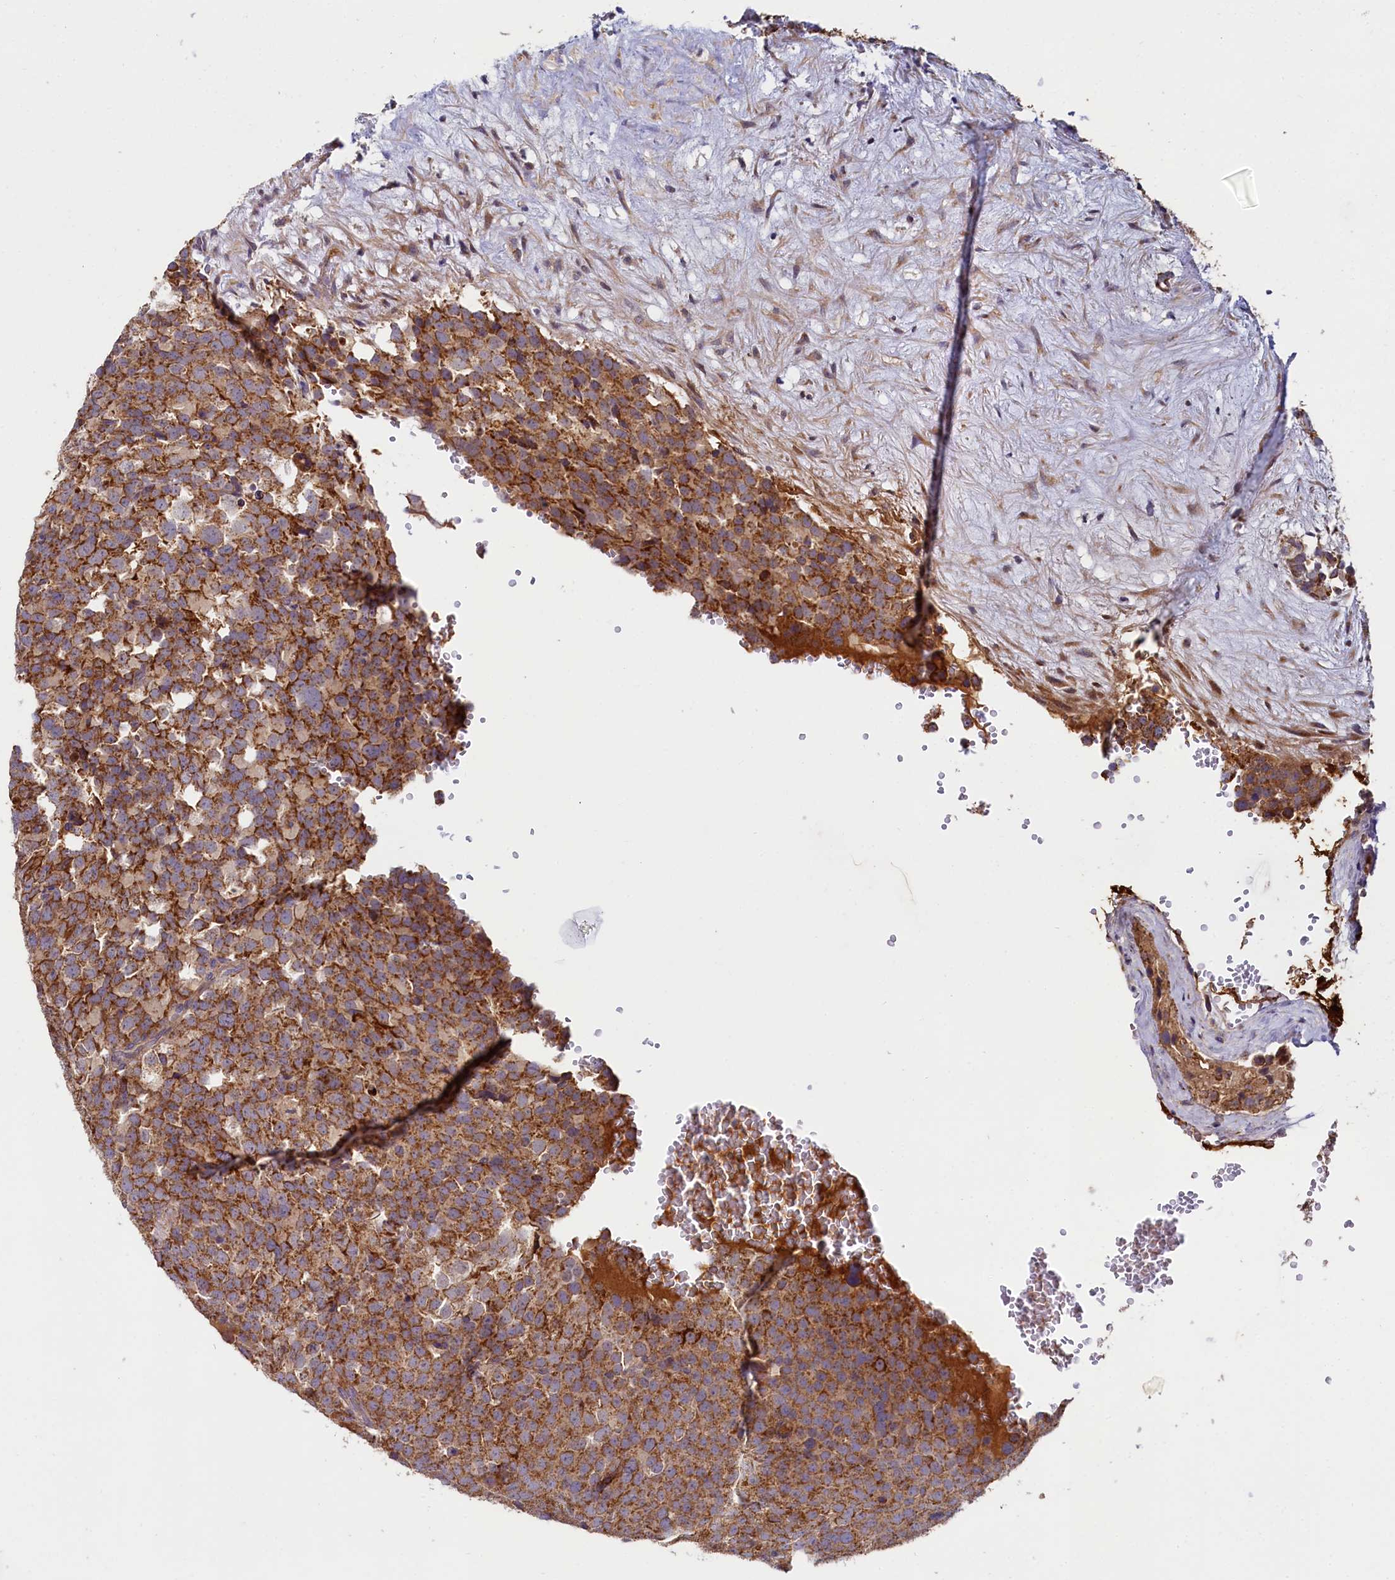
{"staining": {"intensity": "strong", "quantity": ">75%", "location": "cytoplasmic/membranous"}, "tissue": "testis cancer", "cell_type": "Tumor cells", "image_type": "cancer", "snomed": [{"axis": "morphology", "description": "Seminoma, NOS"}, {"axis": "topography", "description": "Testis"}], "caption": "Immunohistochemical staining of seminoma (testis) reveals high levels of strong cytoplasmic/membranous protein staining in about >75% of tumor cells. (IHC, brightfield microscopy, high magnification).", "gene": "SPRYD3", "patient": {"sex": "male", "age": 71}}